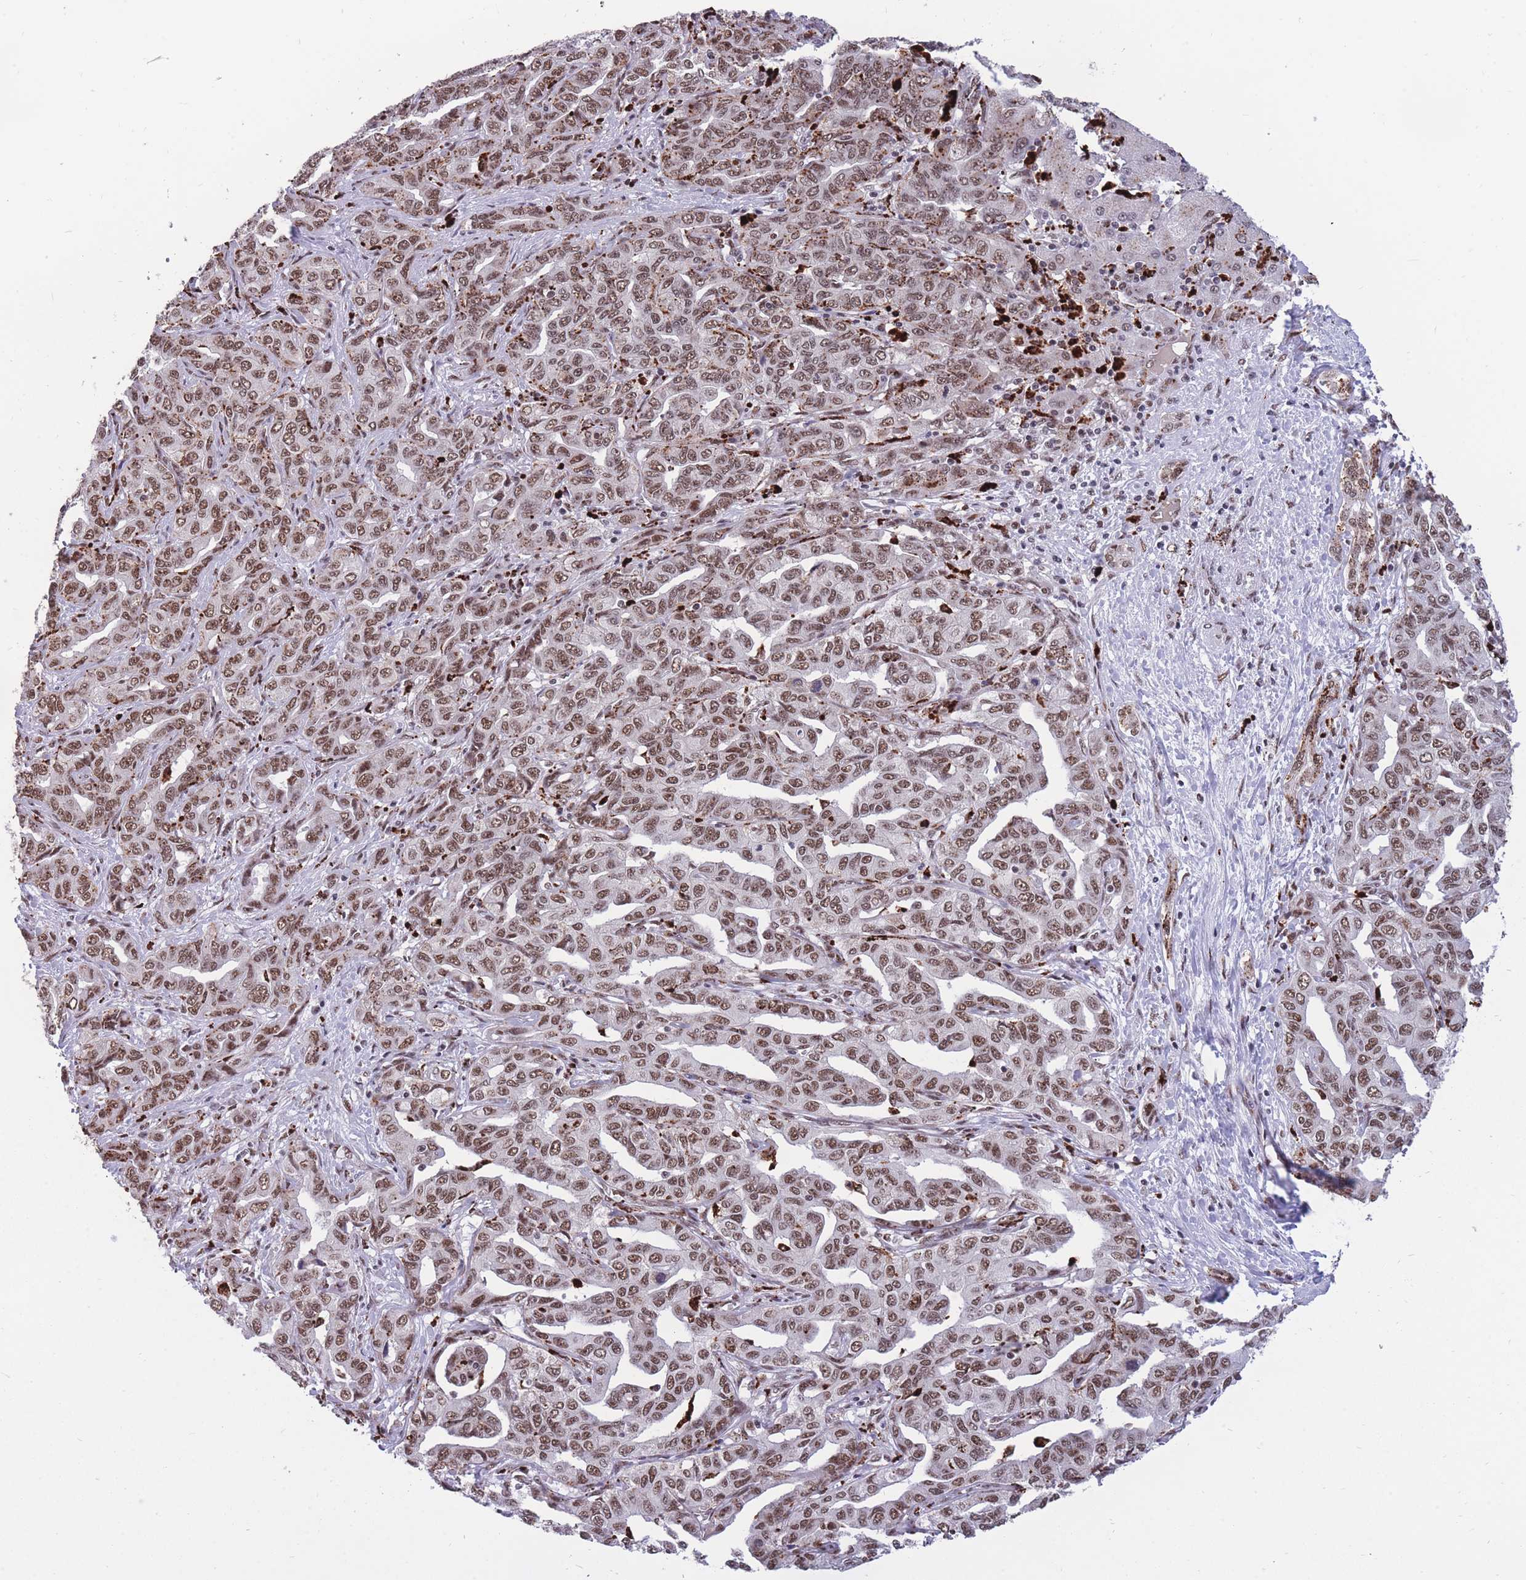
{"staining": {"intensity": "moderate", "quantity": ">75%", "location": "nuclear"}, "tissue": "liver cancer", "cell_type": "Tumor cells", "image_type": "cancer", "snomed": [{"axis": "morphology", "description": "Cholangiocarcinoma"}, {"axis": "topography", "description": "Liver"}], "caption": "A histopathology image of liver cancer (cholangiocarcinoma) stained for a protein exhibits moderate nuclear brown staining in tumor cells.", "gene": "PRPF19", "patient": {"sex": "male", "age": 59}}